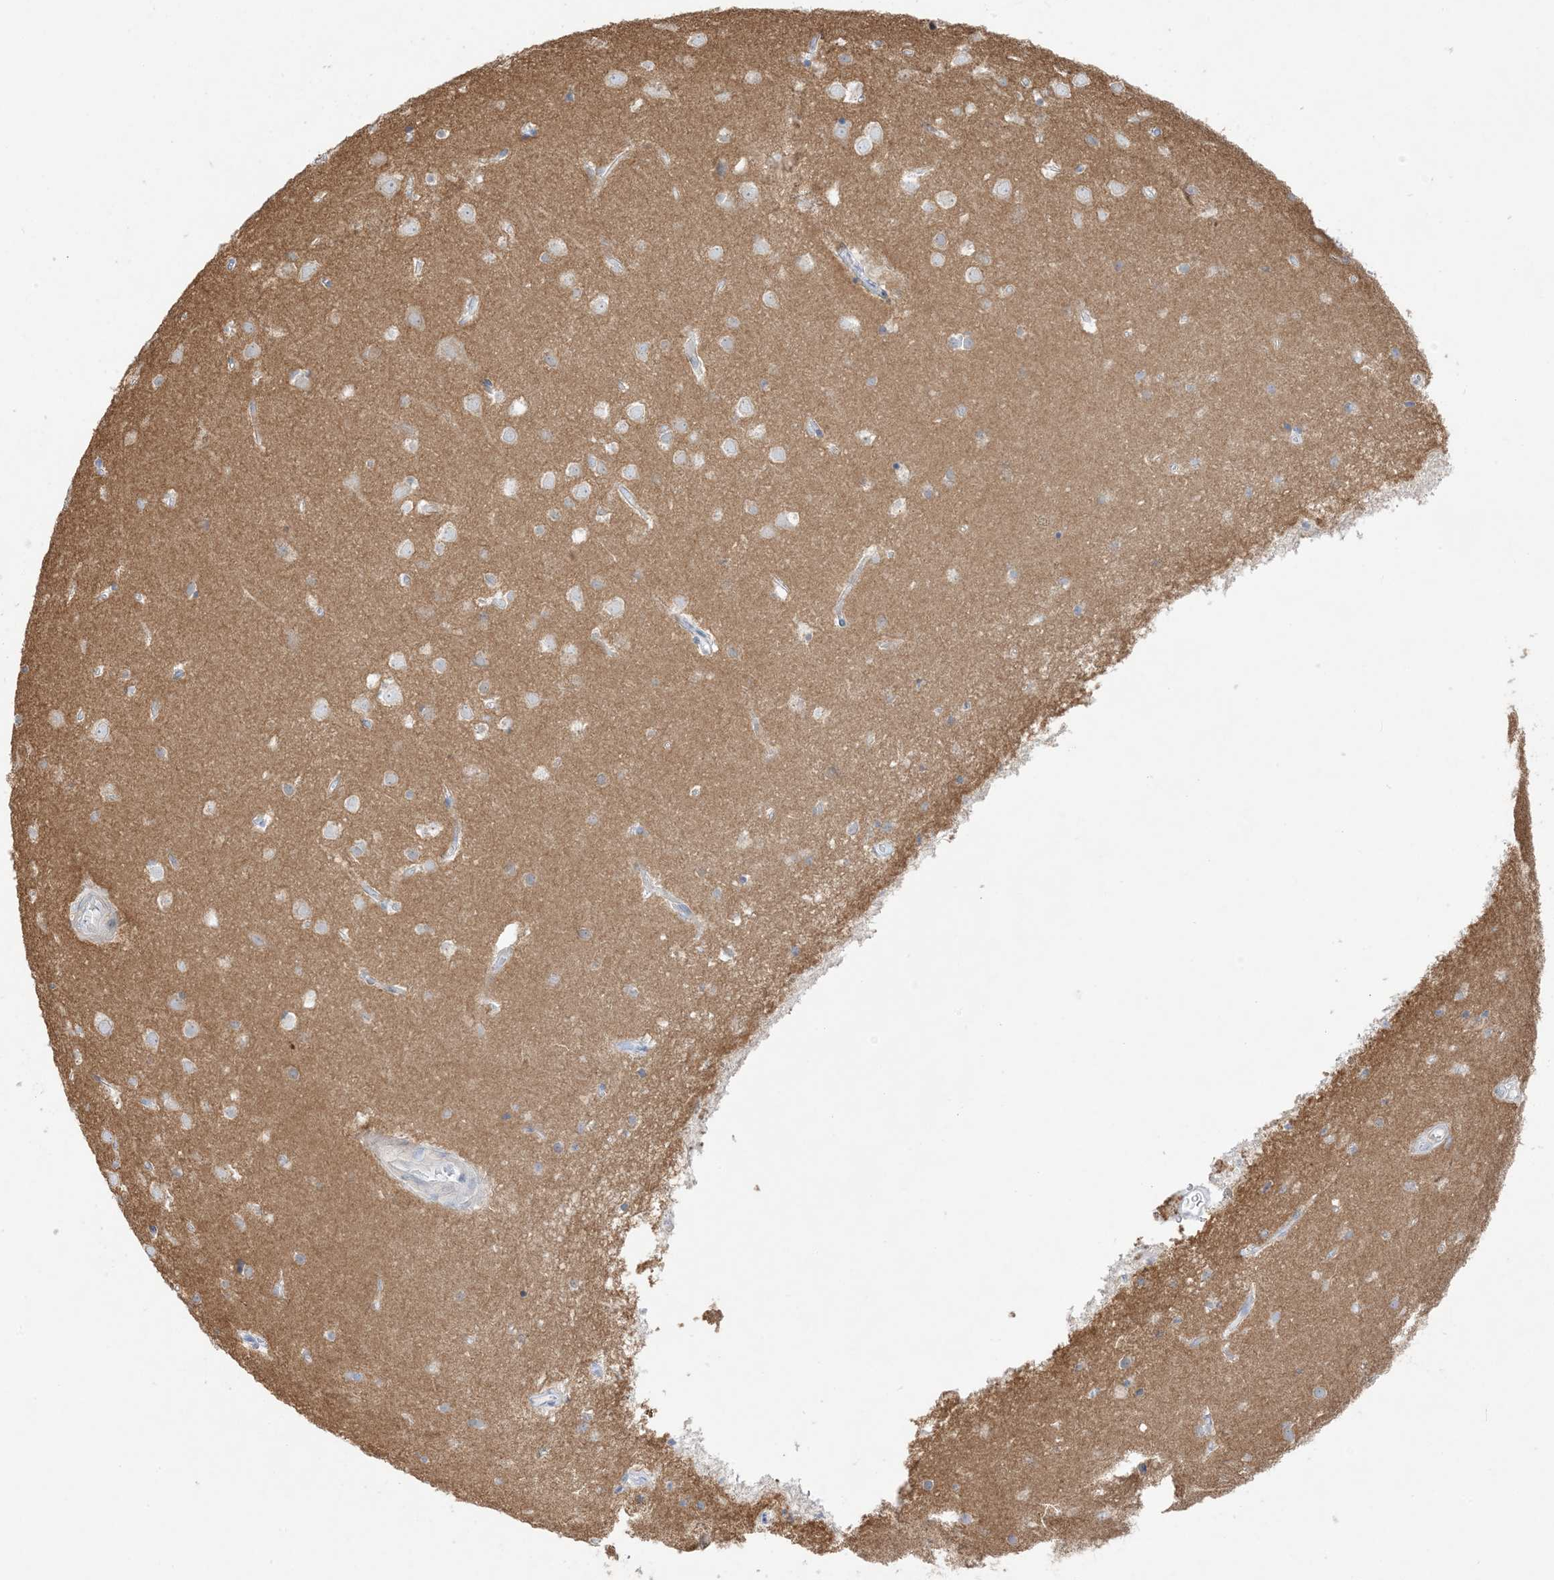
{"staining": {"intensity": "negative", "quantity": "none", "location": "none"}, "tissue": "cerebral cortex", "cell_type": "Endothelial cells", "image_type": "normal", "snomed": [{"axis": "morphology", "description": "Normal tissue, NOS"}, {"axis": "topography", "description": "Cerebral cortex"}], "caption": "The photomicrograph demonstrates no staining of endothelial cells in normal cerebral cortex.", "gene": "FAM184A", "patient": {"sex": "male", "age": 54}}